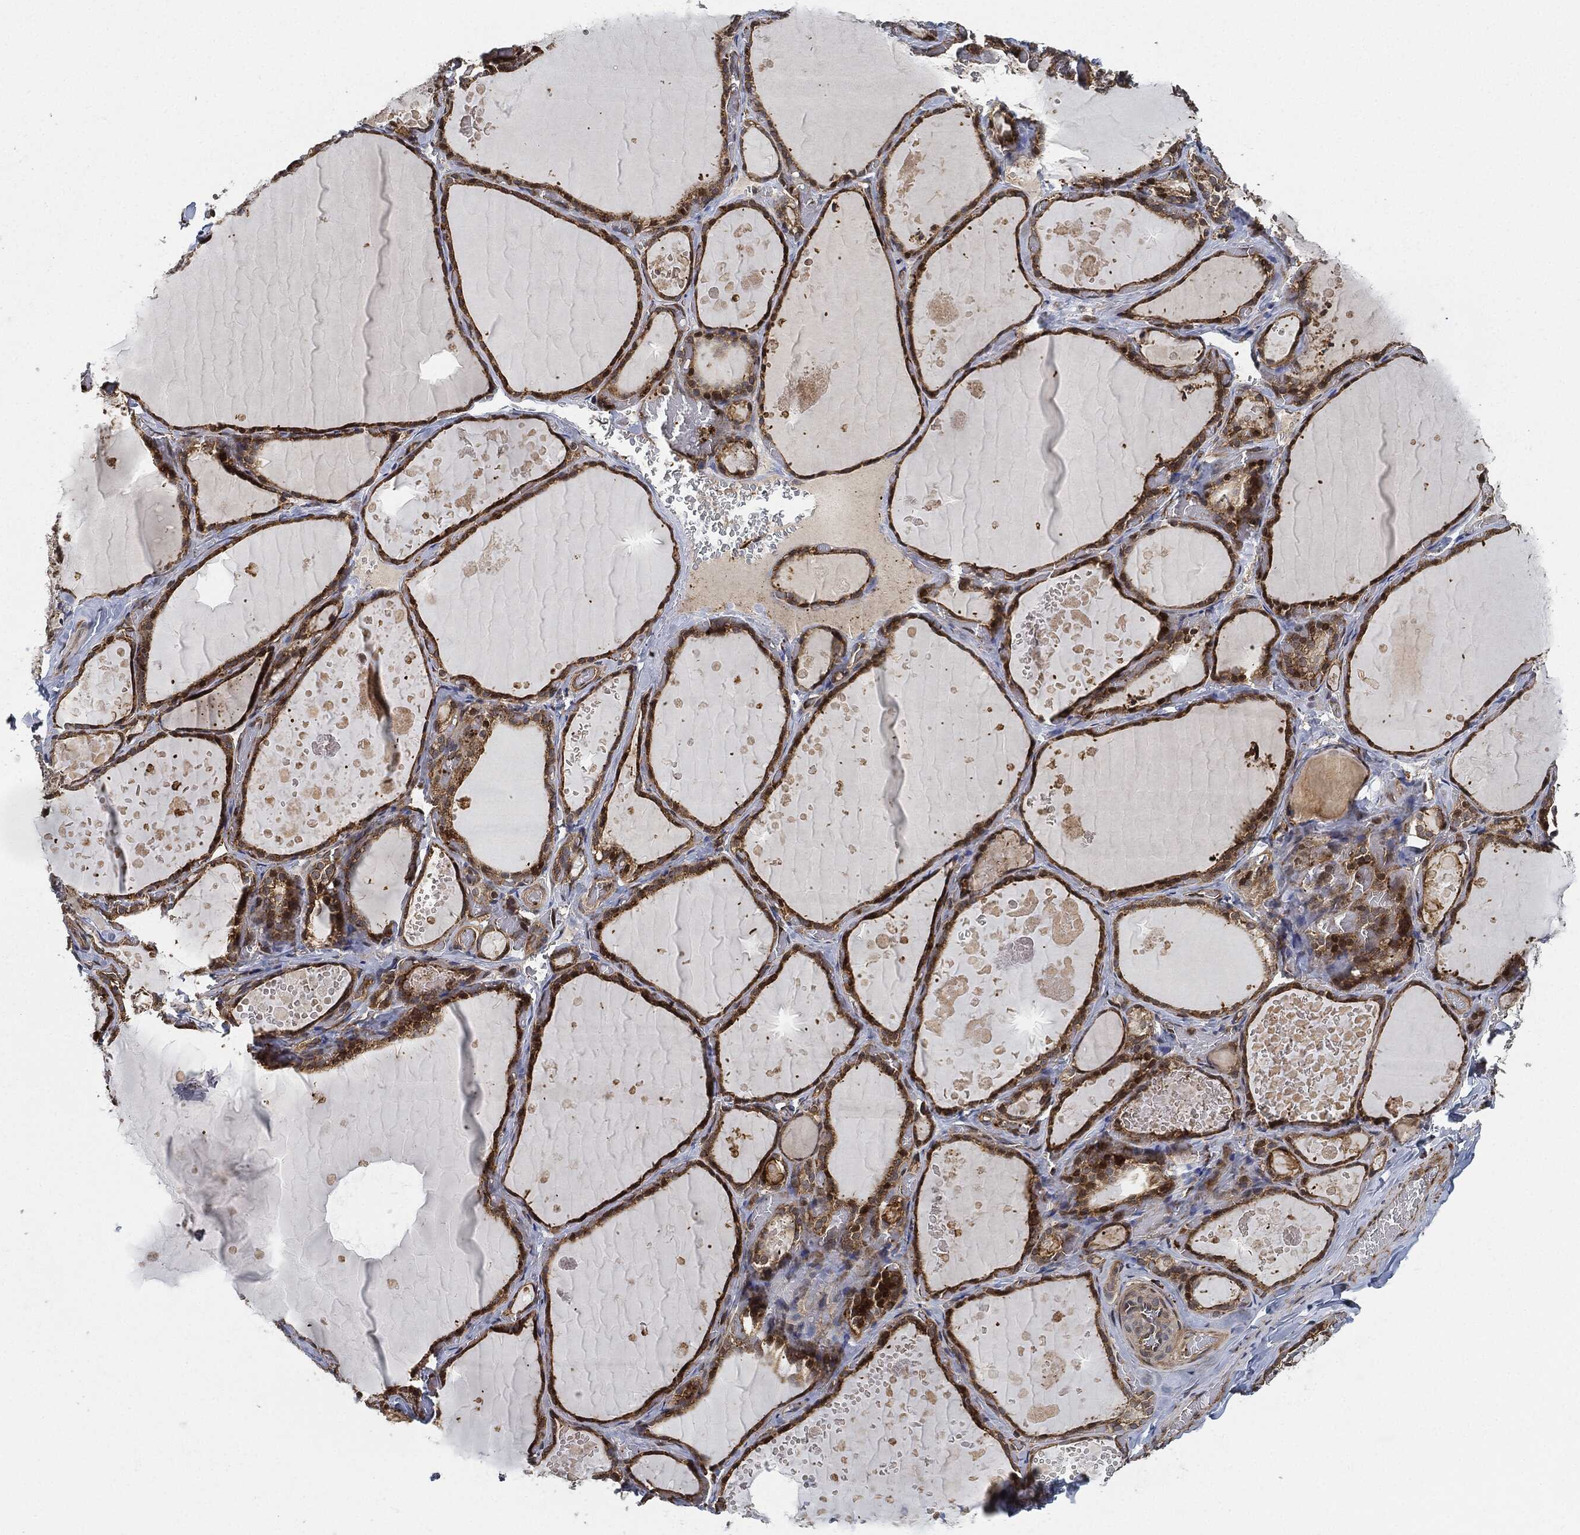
{"staining": {"intensity": "strong", "quantity": ">75%", "location": "cytoplasmic/membranous"}, "tissue": "thyroid gland", "cell_type": "Glandular cells", "image_type": "normal", "snomed": [{"axis": "morphology", "description": "Normal tissue, NOS"}, {"axis": "topography", "description": "Thyroid gland"}], "caption": "Immunohistochemical staining of normal thyroid gland reveals >75% levels of strong cytoplasmic/membranous protein positivity in about >75% of glandular cells. Nuclei are stained in blue.", "gene": "MAP3K3", "patient": {"sex": "female", "age": 56}}